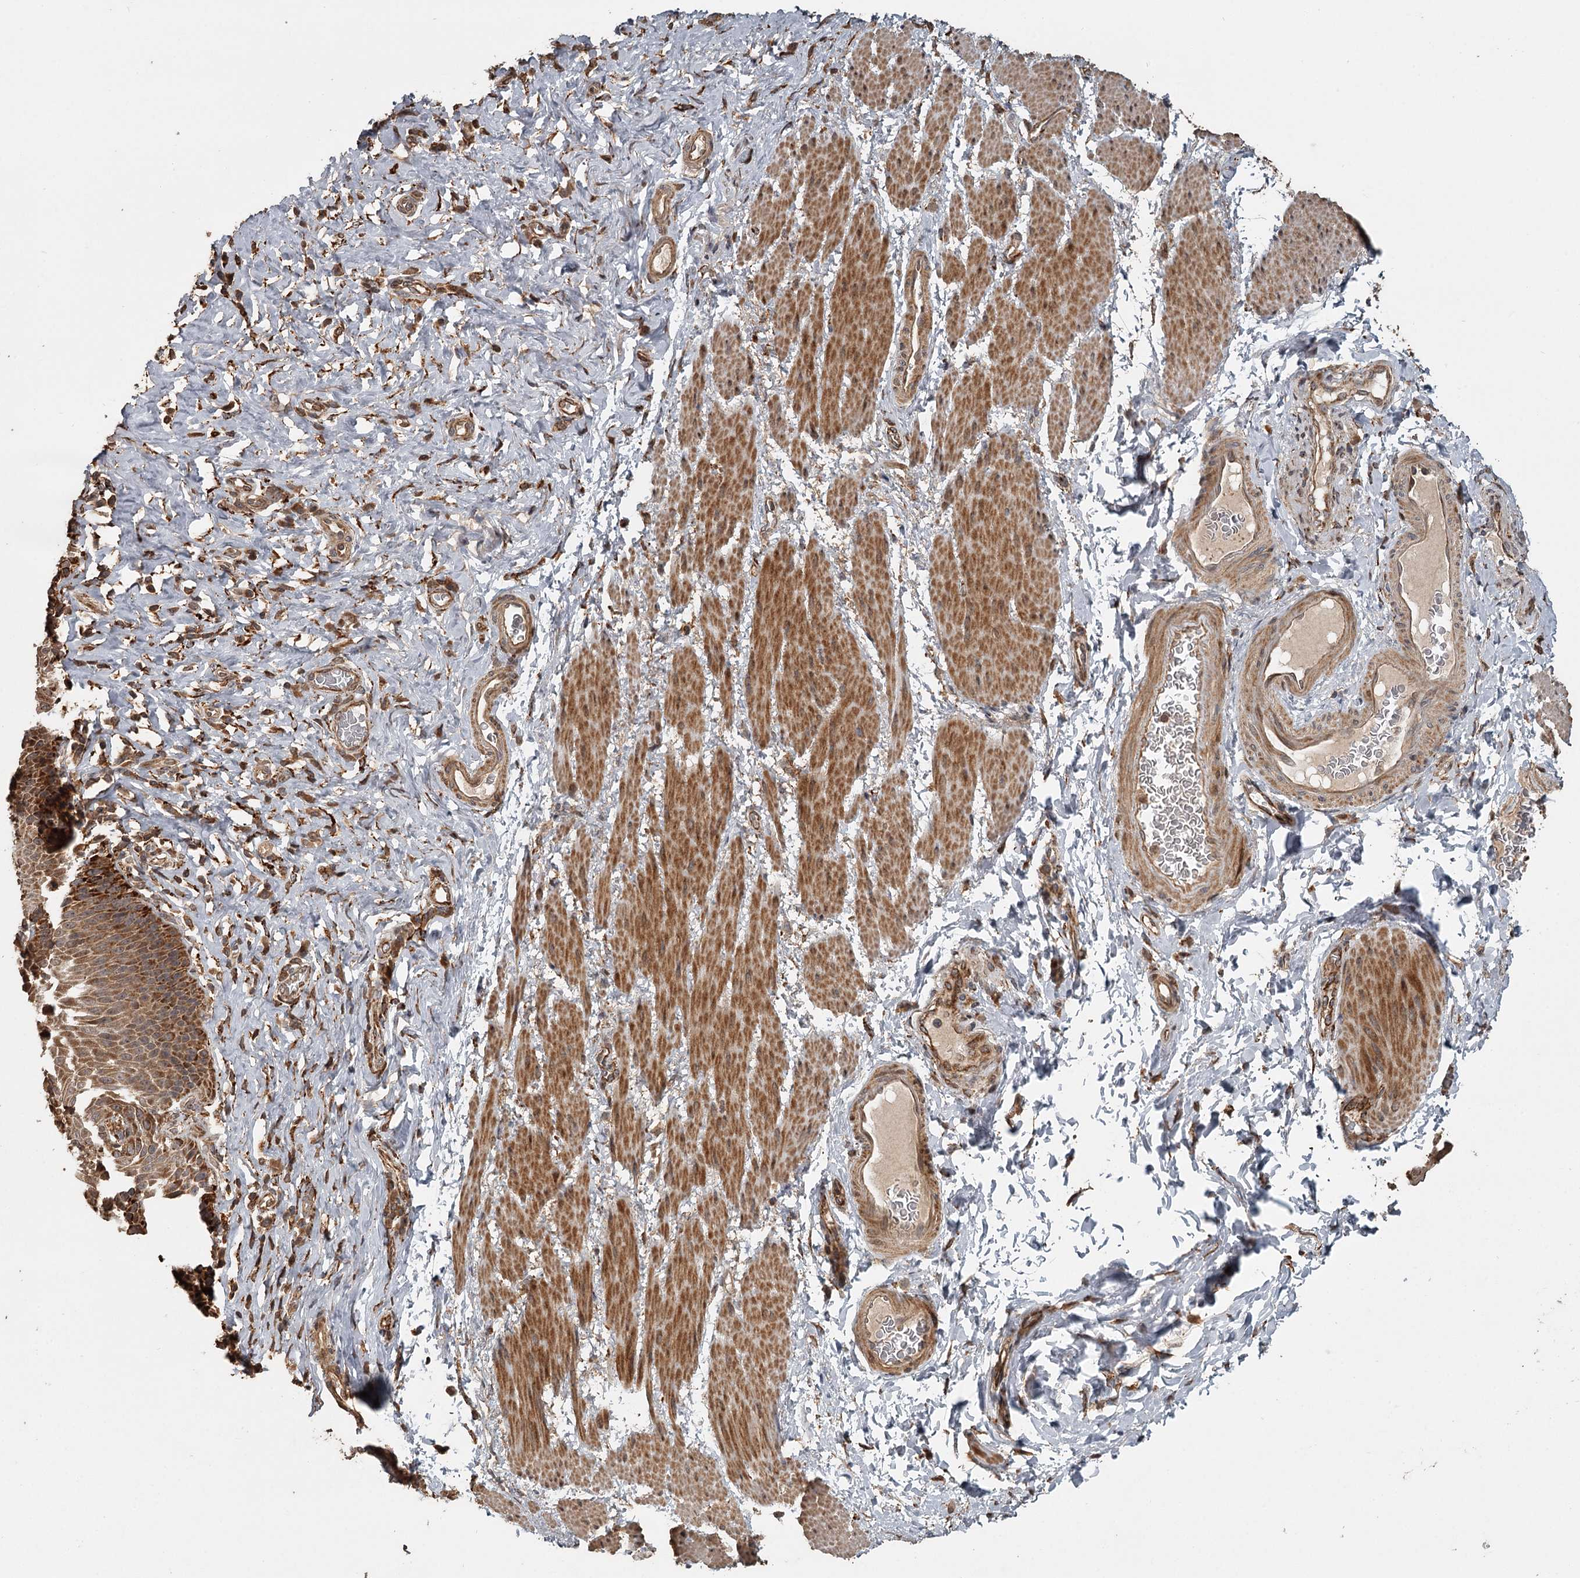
{"staining": {"intensity": "moderate", "quantity": ">75%", "location": "cytoplasmic/membranous"}, "tissue": "esophagus", "cell_type": "Squamous epithelial cells", "image_type": "normal", "snomed": [{"axis": "morphology", "description": "Normal tissue, NOS"}, {"axis": "topography", "description": "Esophagus"}], "caption": "There is medium levels of moderate cytoplasmic/membranous expression in squamous epithelial cells of unremarkable esophagus, as demonstrated by immunohistochemical staining (brown color).", "gene": "FAXC", "patient": {"sex": "female", "age": 61}}